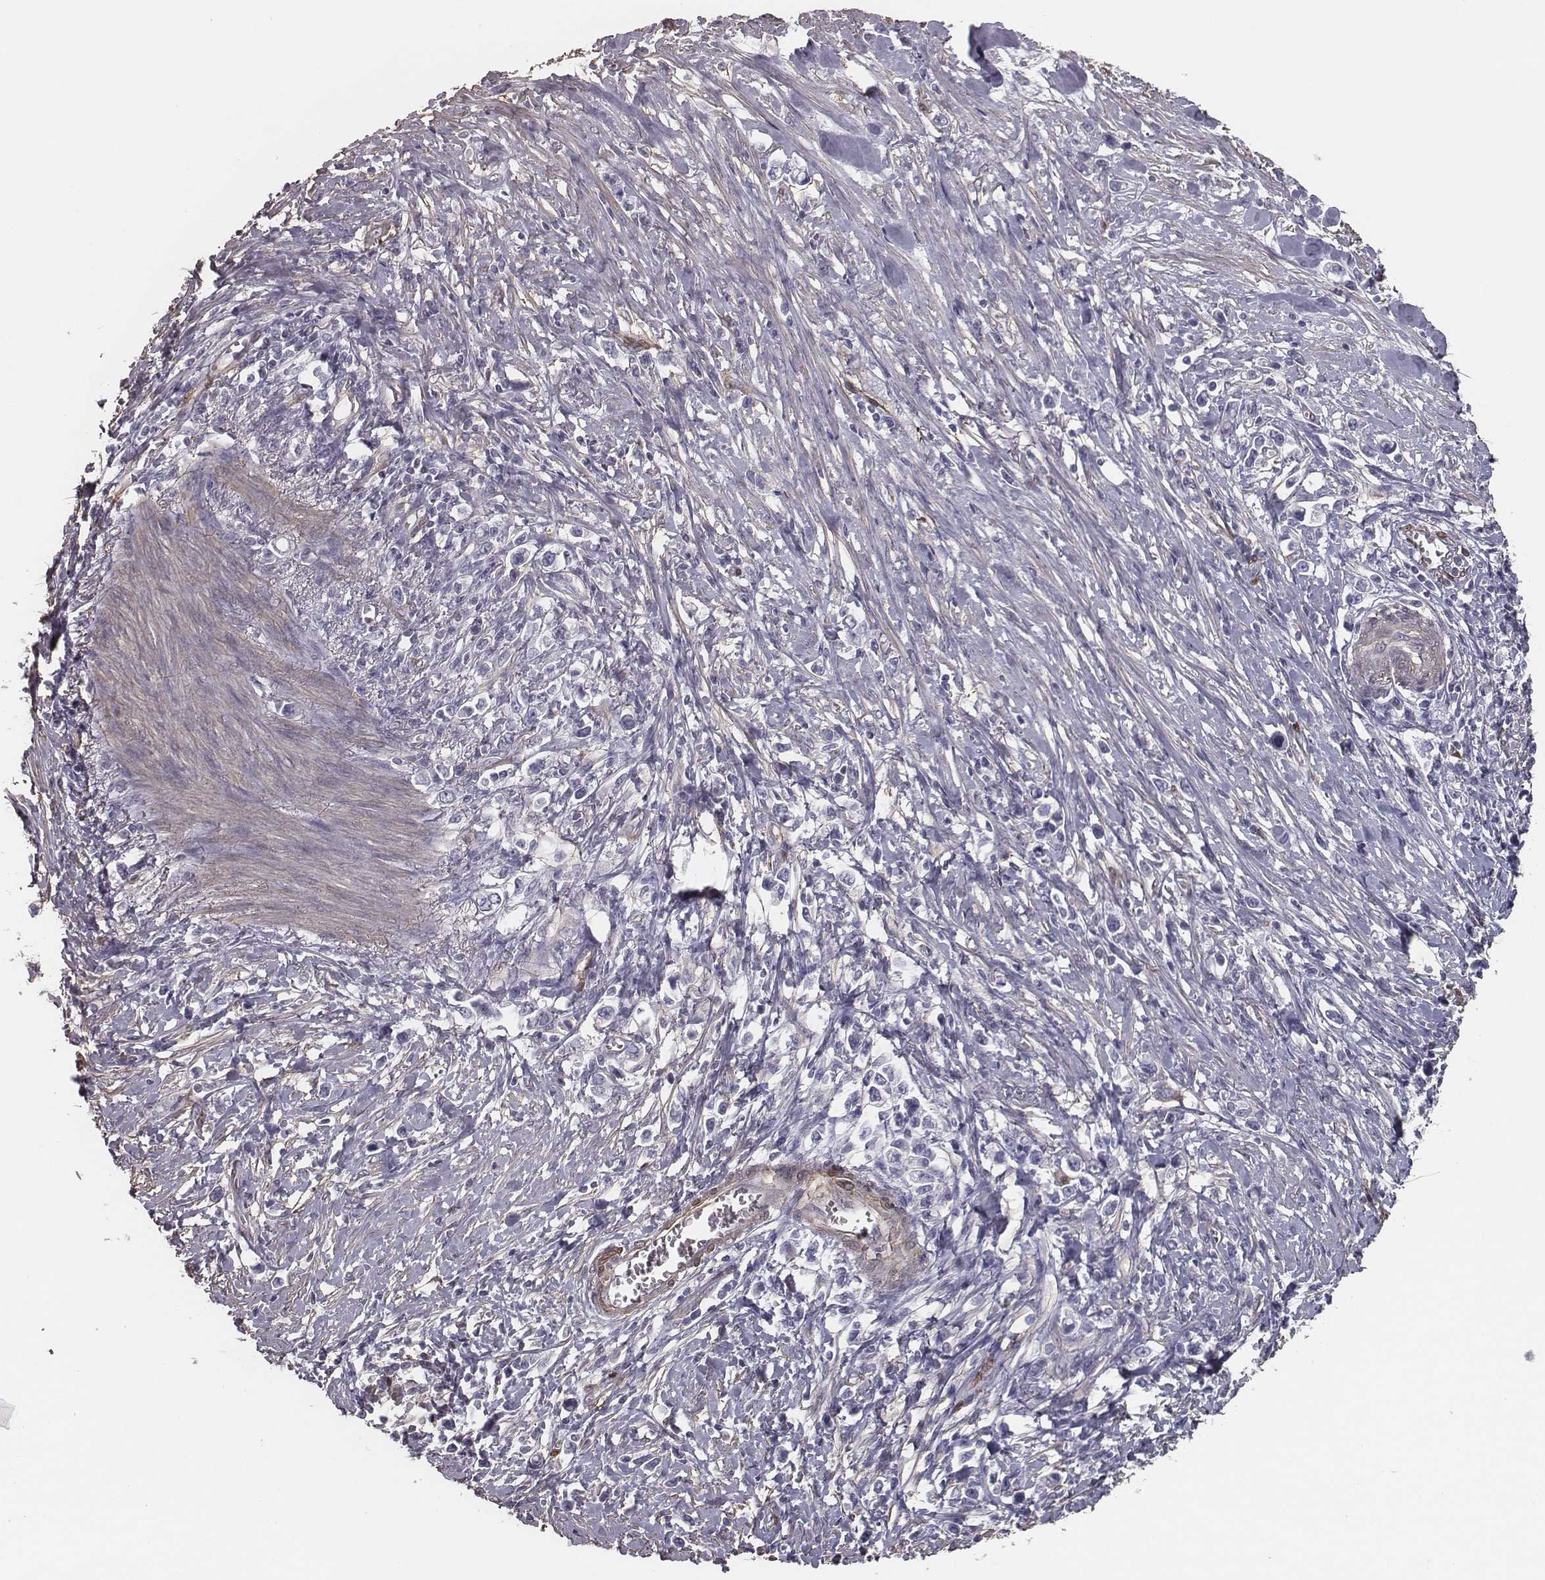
{"staining": {"intensity": "negative", "quantity": "none", "location": "none"}, "tissue": "stomach cancer", "cell_type": "Tumor cells", "image_type": "cancer", "snomed": [{"axis": "morphology", "description": "Adenocarcinoma, NOS"}, {"axis": "topography", "description": "Stomach"}], "caption": "Immunohistochemistry photomicrograph of neoplastic tissue: stomach cancer (adenocarcinoma) stained with DAB (3,3'-diaminobenzidine) demonstrates no significant protein expression in tumor cells.", "gene": "ISYNA1", "patient": {"sex": "male", "age": 63}}